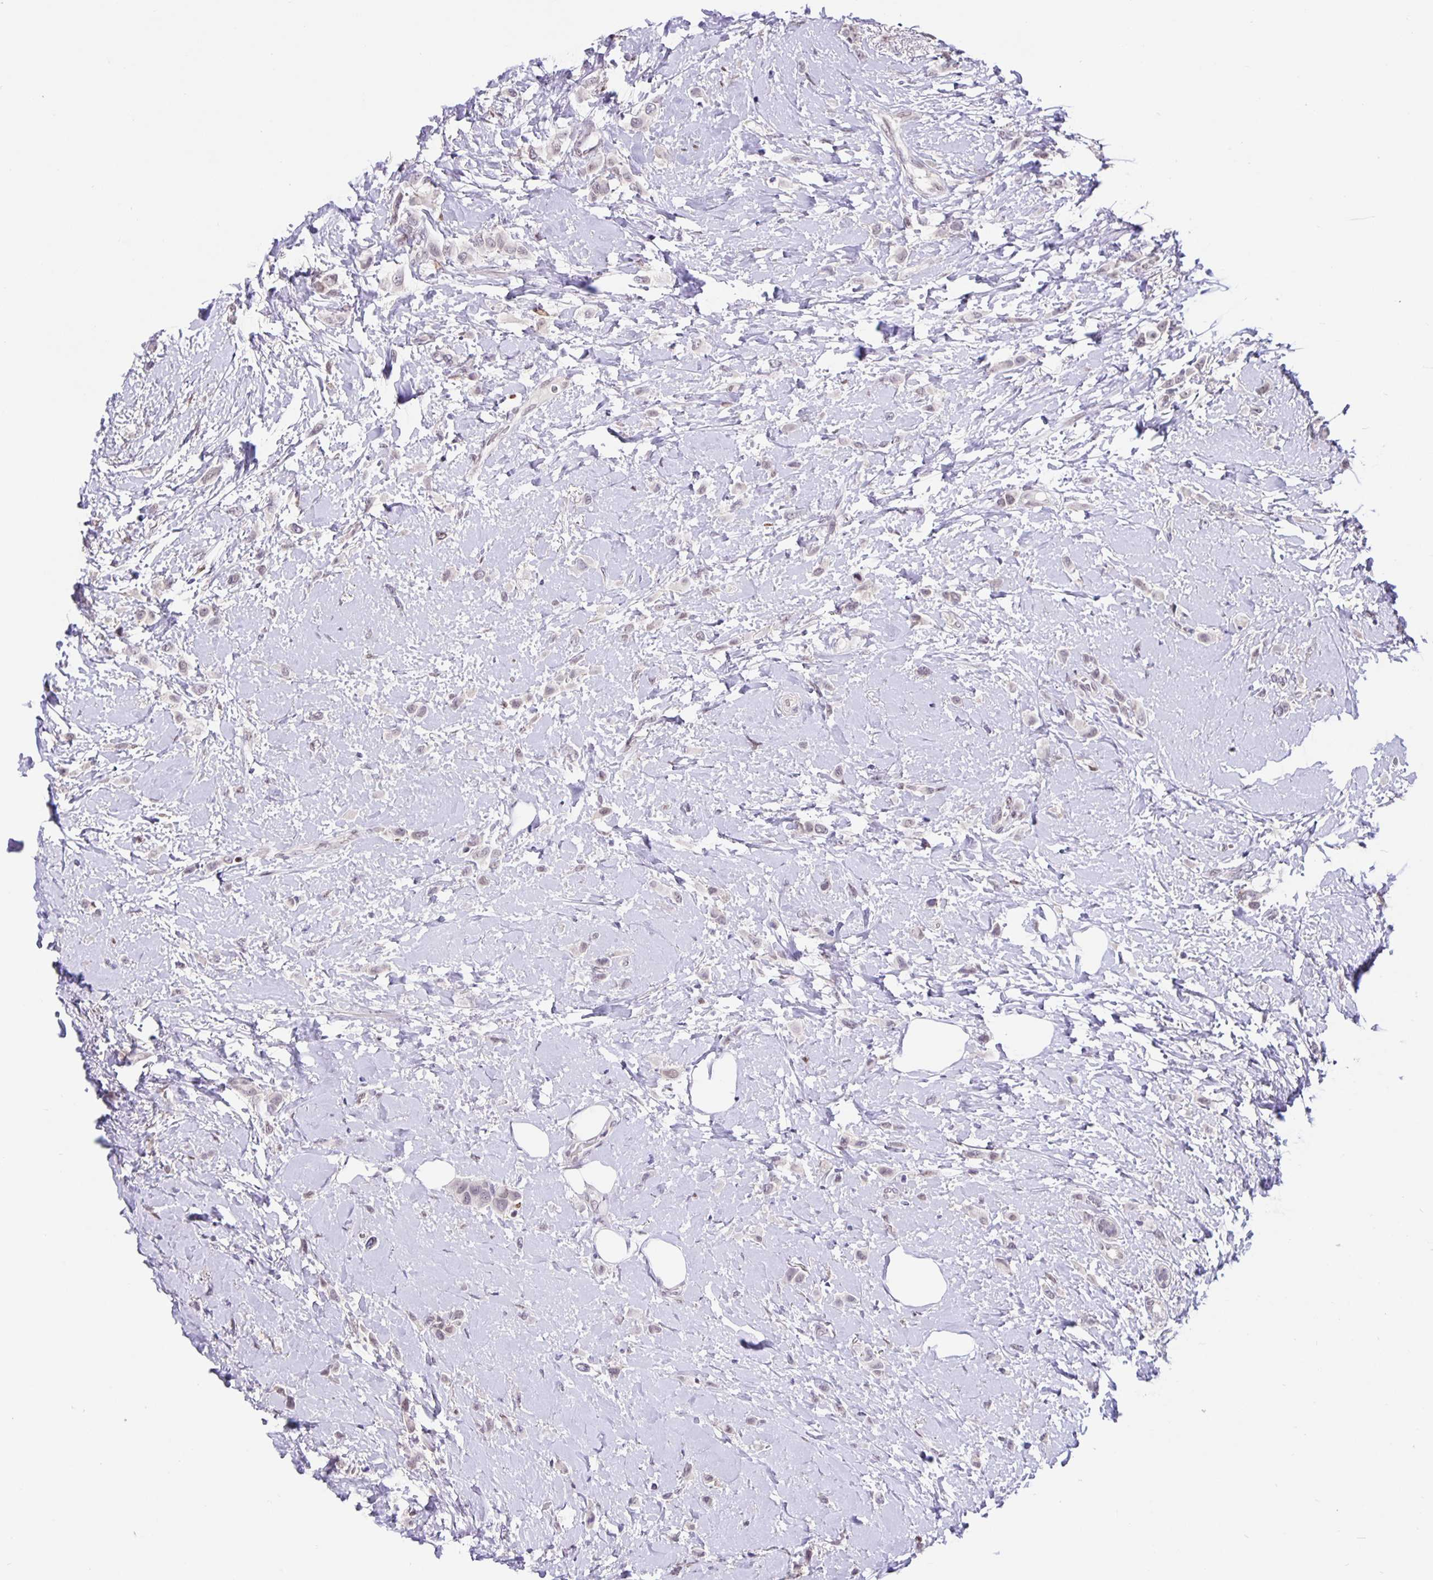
{"staining": {"intensity": "weak", "quantity": "<25%", "location": "nuclear"}, "tissue": "breast cancer", "cell_type": "Tumor cells", "image_type": "cancer", "snomed": [{"axis": "morphology", "description": "Lobular carcinoma"}, {"axis": "topography", "description": "Breast"}], "caption": "High magnification brightfield microscopy of breast cancer (lobular carcinoma) stained with DAB (3,3'-diaminobenzidine) (brown) and counterstained with hematoxylin (blue): tumor cells show no significant positivity.", "gene": "FOSL2", "patient": {"sex": "female", "age": 66}}